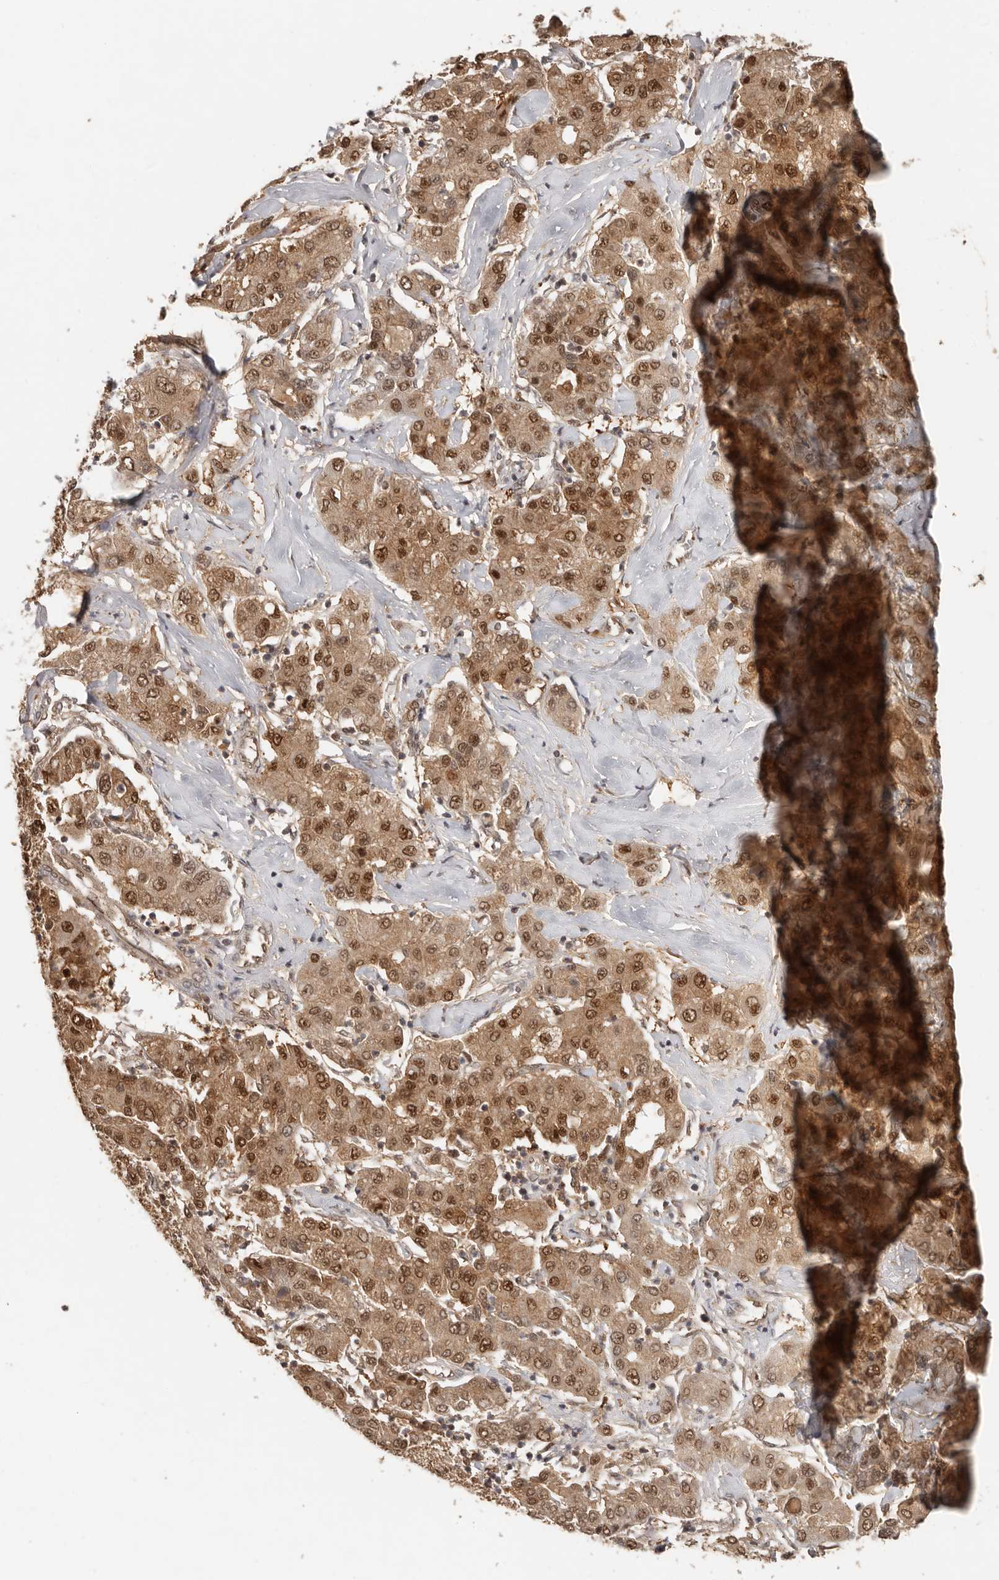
{"staining": {"intensity": "moderate", "quantity": ">75%", "location": "cytoplasmic/membranous,nuclear"}, "tissue": "liver cancer", "cell_type": "Tumor cells", "image_type": "cancer", "snomed": [{"axis": "morphology", "description": "Carcinoma, Hepatocellular, NOS"}, {"axis": "topography", "description": "Liver"}], "caption": "Liver cancer (hepatocellular carcinoma) was stained to show a protein in brown. There is medium levels of moderate cytoplasmic/membranous and nuclear positivity in about >75% of tumor cells.", "gene": "PSMA5", "patient": {"sex": "male", "age": 65}}